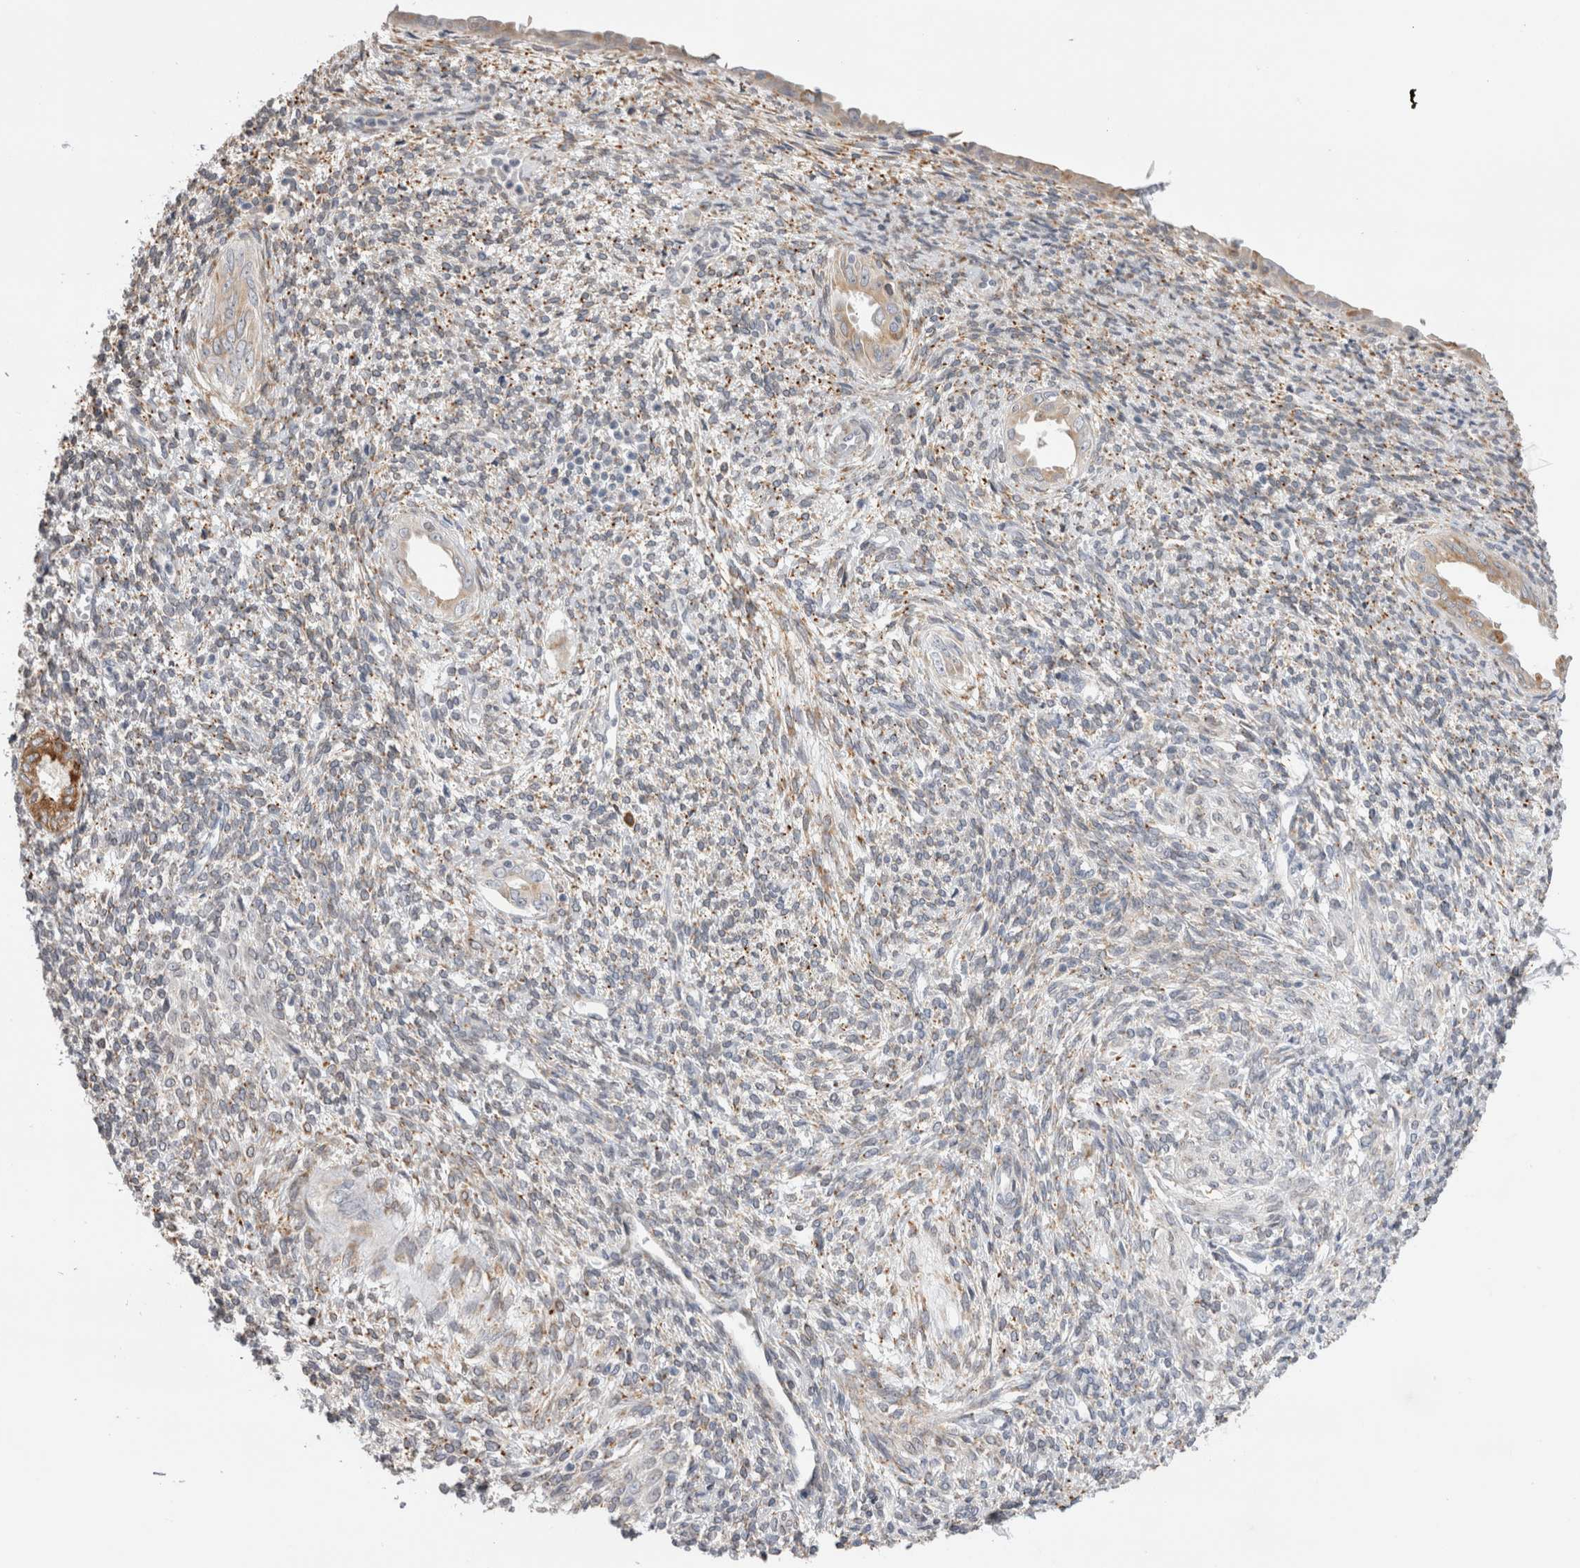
{"staining": {"intensity": "moderate", "quantity": "<25%", "location": "nuclear"}, "tissue": "endometrium", "cell_type": "Cells in endometrial stroma", "image_type": "normal", "snomed": [{"axis": "morphology", "description": "Normal tissue, NOS"}, {"axis": "topography", "description": "Endometrium"}], "caption": "Endometrium stained with a brown dye shows moderate nuclear positive expression in approximately <25% of cells in endometrial stroma.", "gene": "VCPIP1", "patient": {"sex": "female", "age": 66}}